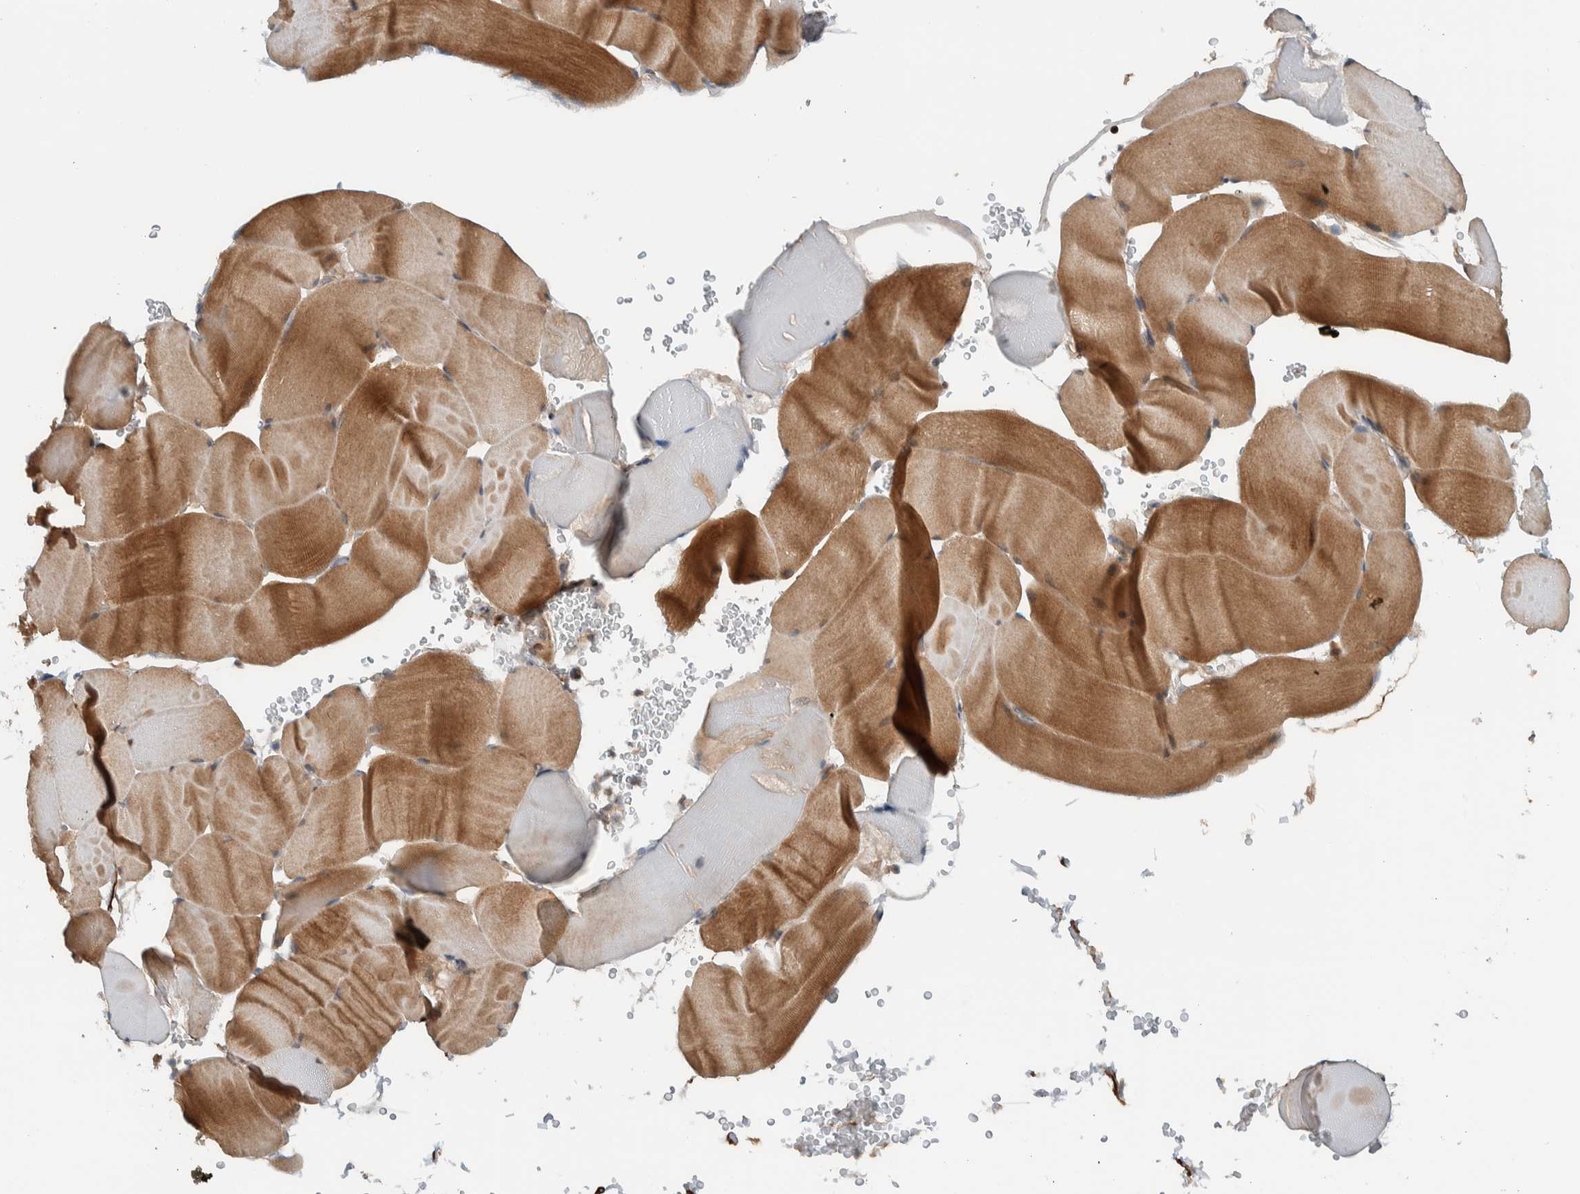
{"staining": {"intensity": "moderate", "quantity": ">75%", "location": "cytoplasmic/membranous"}, "tissue": "skeletal muscle", "cell_type": "Myocytes", "image_type": "normal", "snomed": [{"axis": "morphology", "description": "Normal tissue, NOS"}, {"axis": "topography", "description": "Skeletal muscle"}], "caption": "IHC (DAB (3,3'-diaminobenzidine)) staining of unremarkable skeletal muscle exhibits moderate cytoplasmic/membranous protein expression in about >75% of myocytes. (DAB (3,3'-diaminobenzidine) = brown stain, brightfield microscopy at high magnification).", "gene": "KLHL6", "patient": {"sex": "male", "age": 62}}